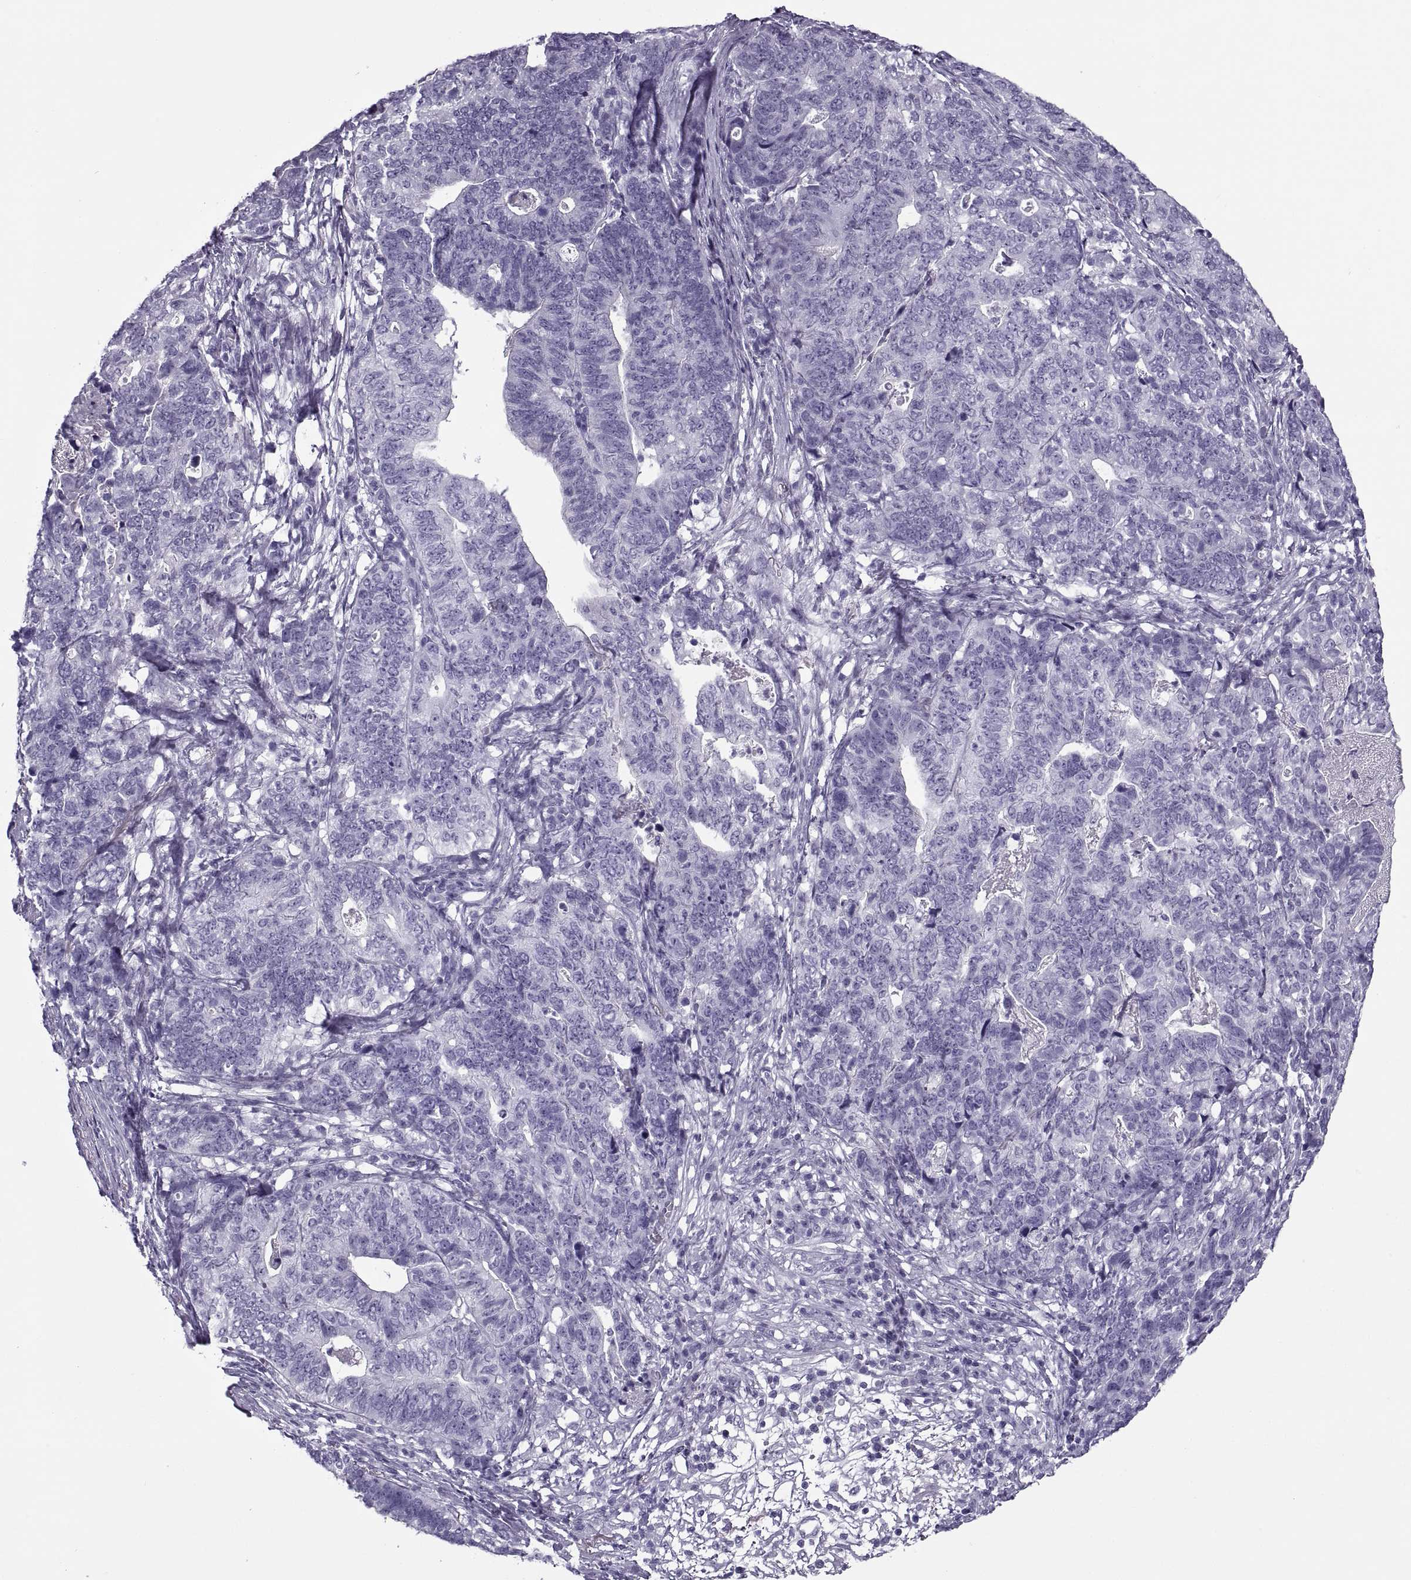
{"staining": {"intensity": "negative", "quantity": "none", "location": "none"}, "tissue": "stomach cancer", "cell_type": "Tumor cells", "image_type": "cancer", "snomed": [{"axis": "morphology", "description": "Adenocarcinoma, NOS"}, {"axis": "topography", "description": "Stomach, upper"}], "caption": "A photomicrograph of human stomach cancer (adenocarcinoma) is negative for staining in tumor cells.", "gene": "RLBP1", "patient": {"sex": "female", "age": 67}}